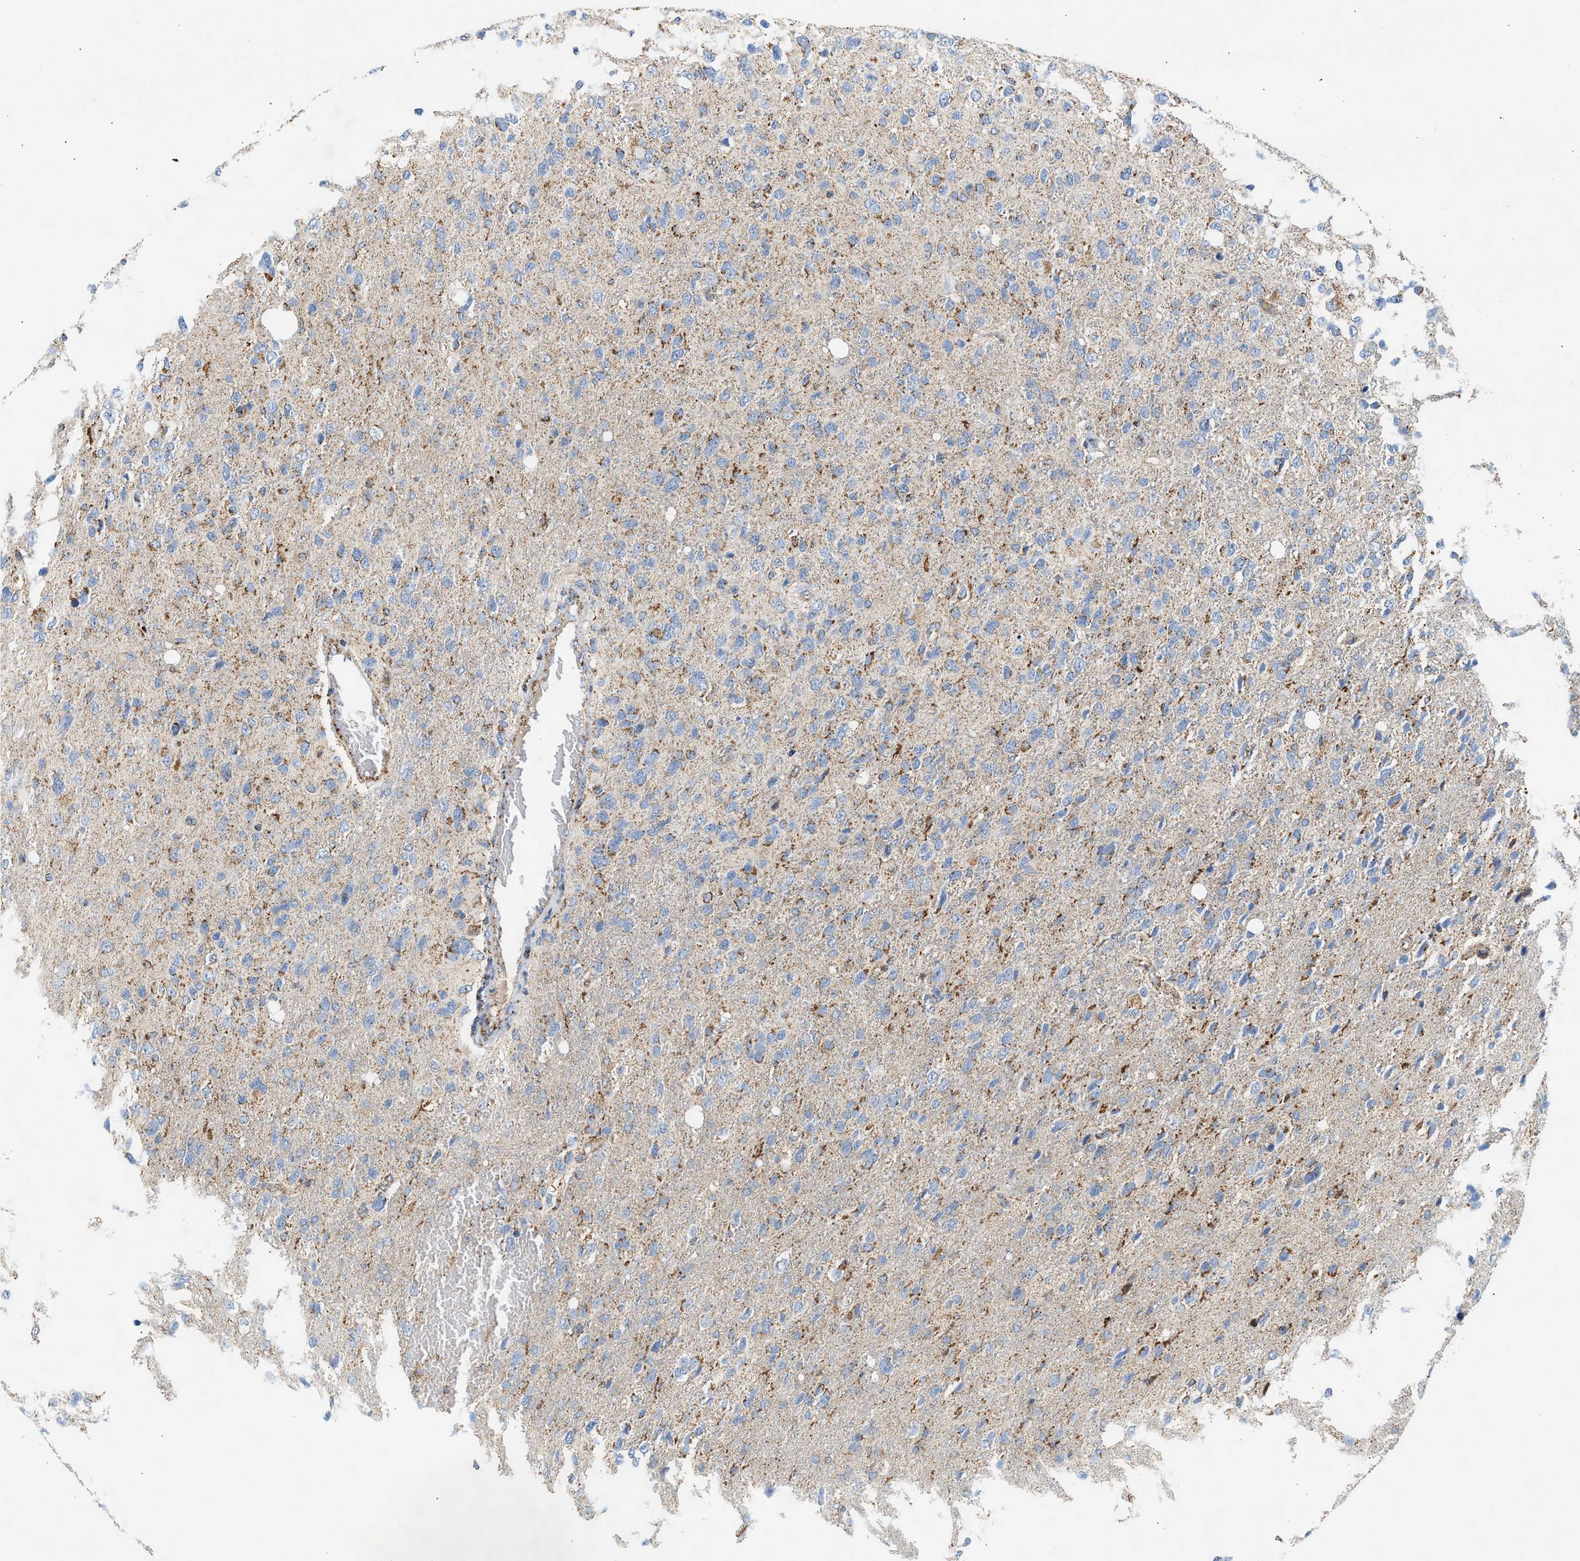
{"staining": {"intensity": "moderate", "quantity": "<25%", "location": "cytoplasmic/membranous"}, "tissue": "glioma", "cell_type": "Tumor cells", "image_type": "cancer", "snomed": [{"axis": "morphology", "description": "Glioma, malignant, High grade"}, {"axis": "topography", "description": "Brain"}], "caption": "Immunohistochemistry (IHC) of human malignant high-grade glioma demonstrates low levels of moderate cytoplasmic/membranous positivity in approximately <25% of tumor cells. The staining was performed using DAB (3,3'-diaminobenzidine), with brown indicating positive protein expression. Nuclei are stained blue with hematoxylin.", "gene": "OGDH", "patient": {"sex": "female", "age": 58}}